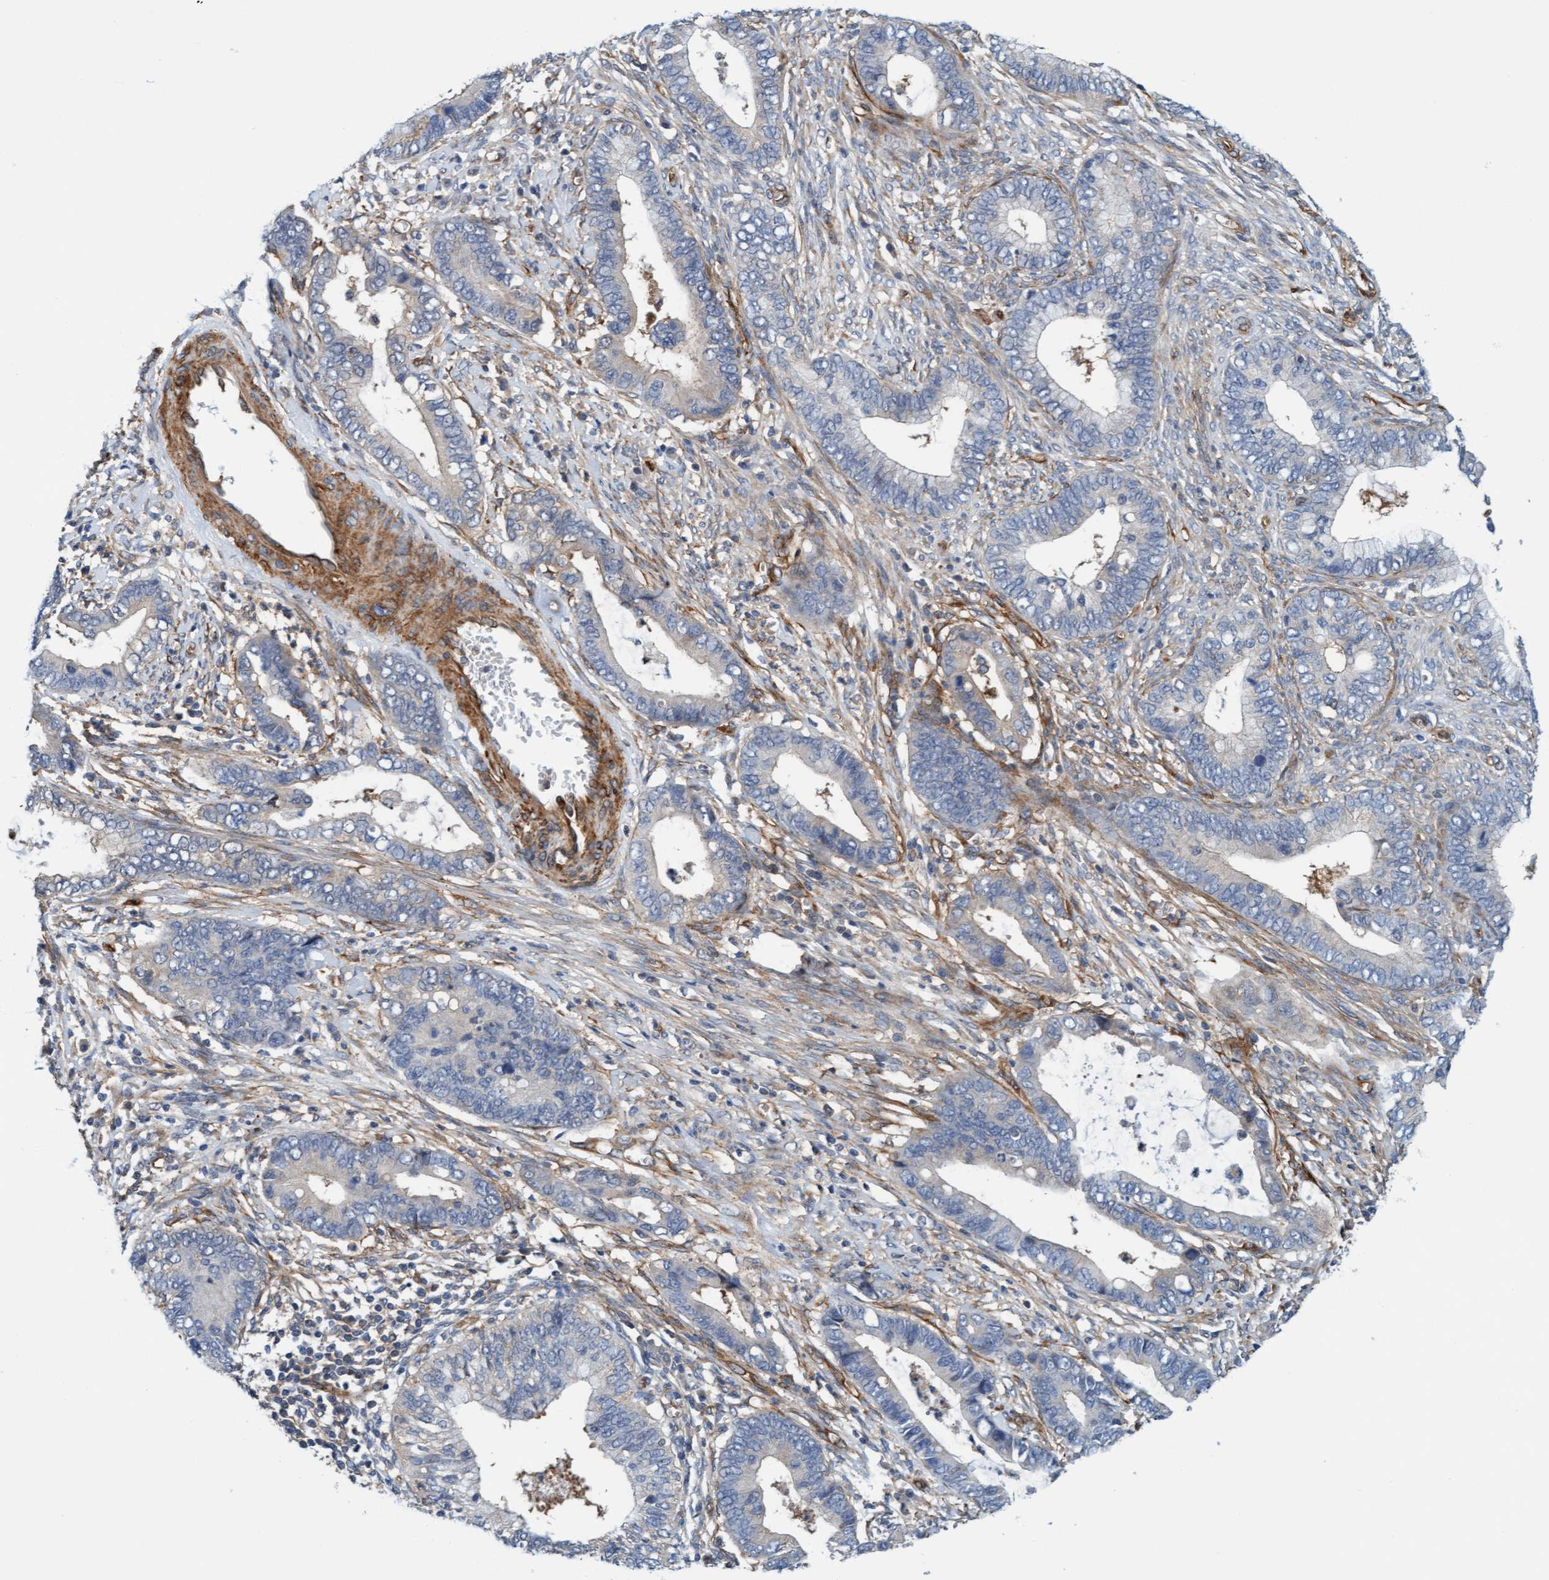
{"staining": {"intensity": "negative", "quantity": "none", "location": "none"}, "tissue": "cervical cancer", "cell_type": "Tumor cells", "image_type": "cancer", "snomed": [{"axis": "morphology", "description": "Adenocarcinoma, NOS"}, {"axis": "topography", "description": "Cervix"}], "caption": "Immunohistochemical staining of adenocarcinoma (cervical) exhibits no significant positivity in tumor cells.", "gene": "FMNL3", "patient": {"sex": "female", "age": 44}}